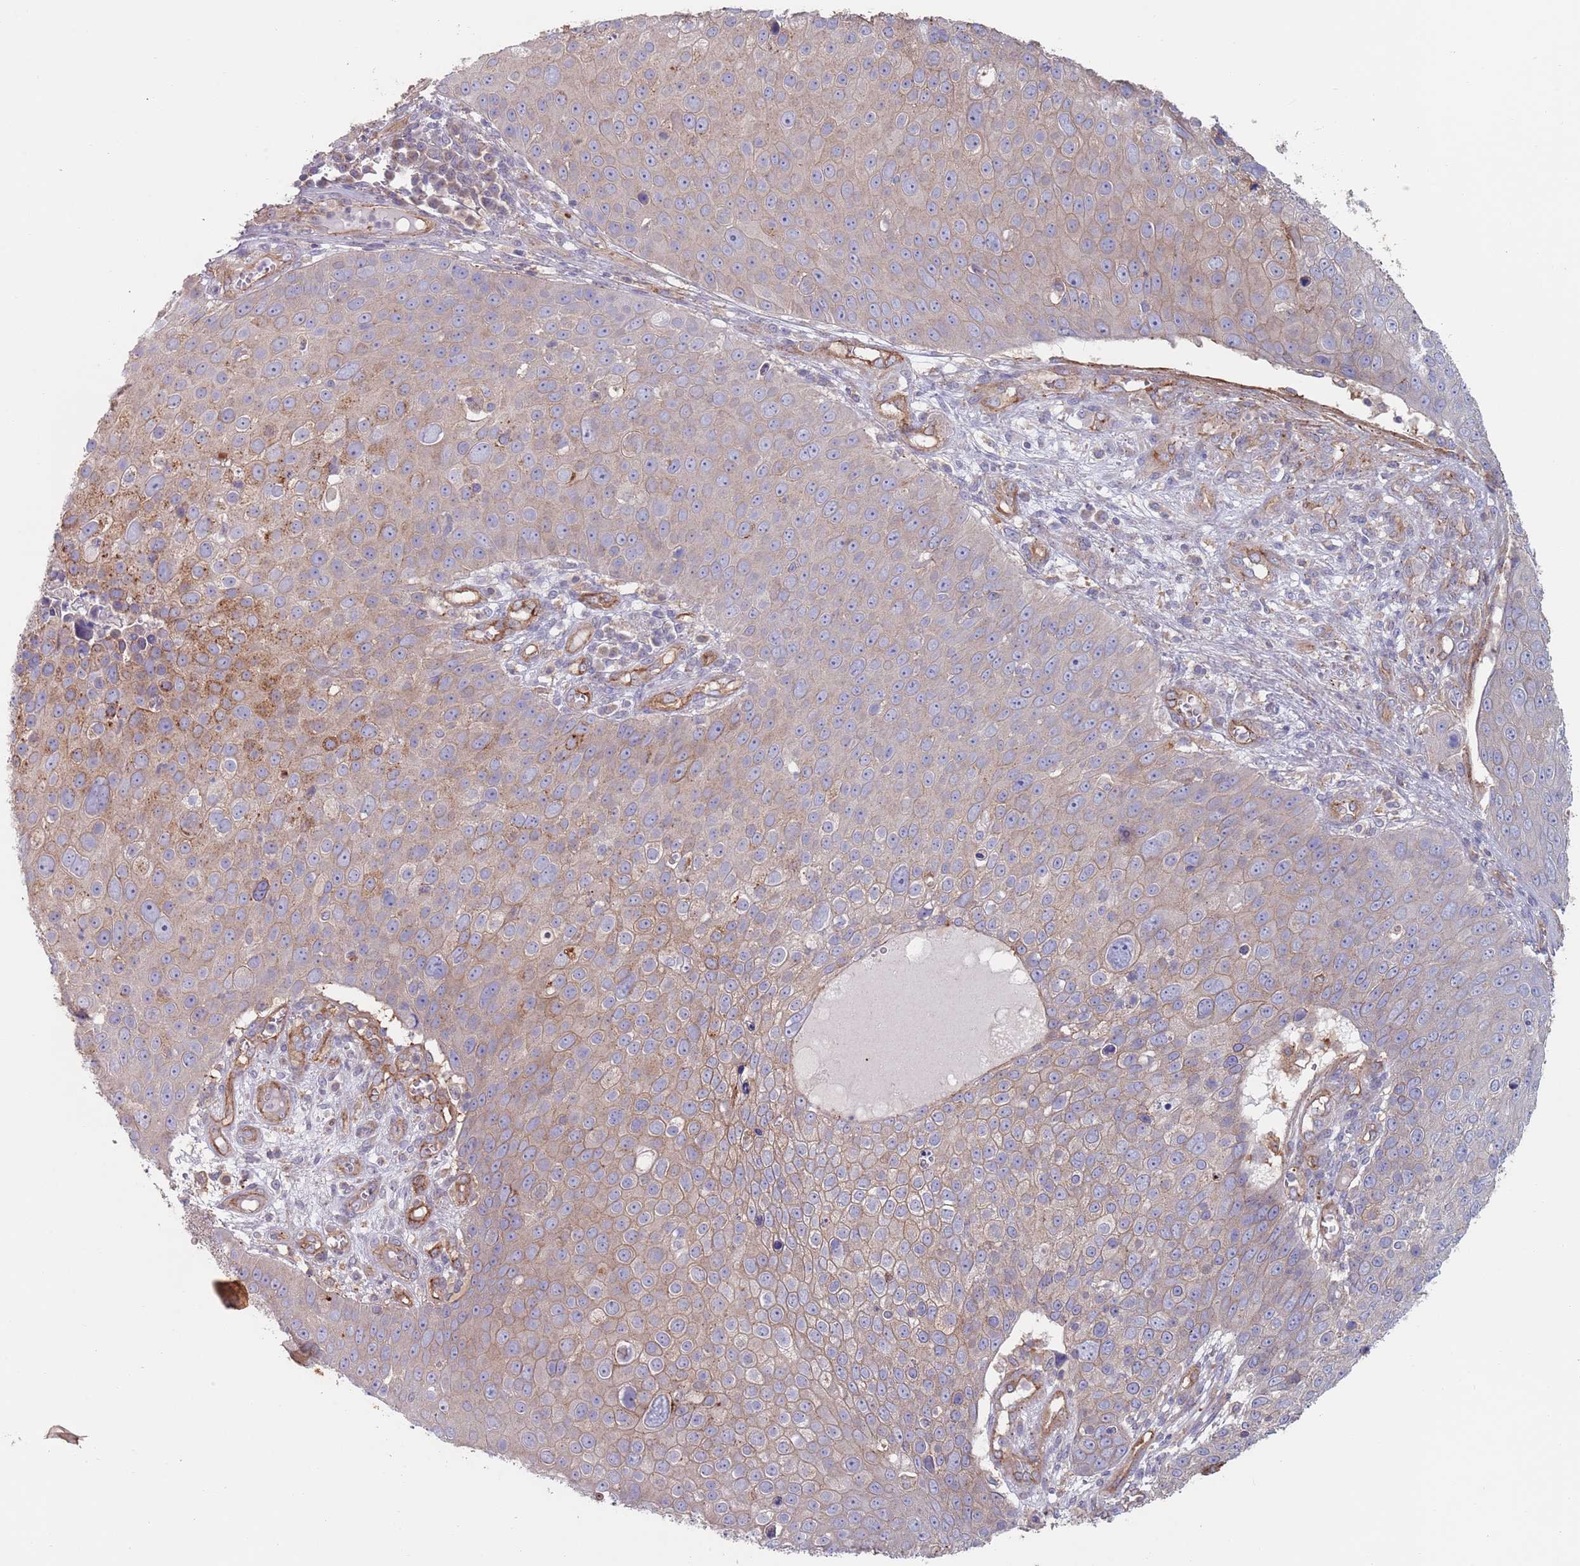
{"staining": {"intensity": "weak", "quantity": ">75%", "location": "cytoplasmic/membranous"}, "tissue": "skin cancer", "cell_type": "Tumor cells", "image_type": "cancer", "snomed": [{"axis": "morphology", "description": "Squamous cell carcinoma, NOS"}, {"axis": "topography", "description": "Skin"}], "caption": "Immunohistochemical staining of human skin cancer (squamous cell carcinoma) exhibits weak cytoplasmic/membranous protein positivity in about >75% of tumor cells.", "gene": "APPL2", "patient": {"sex": "male", "age": 71}}